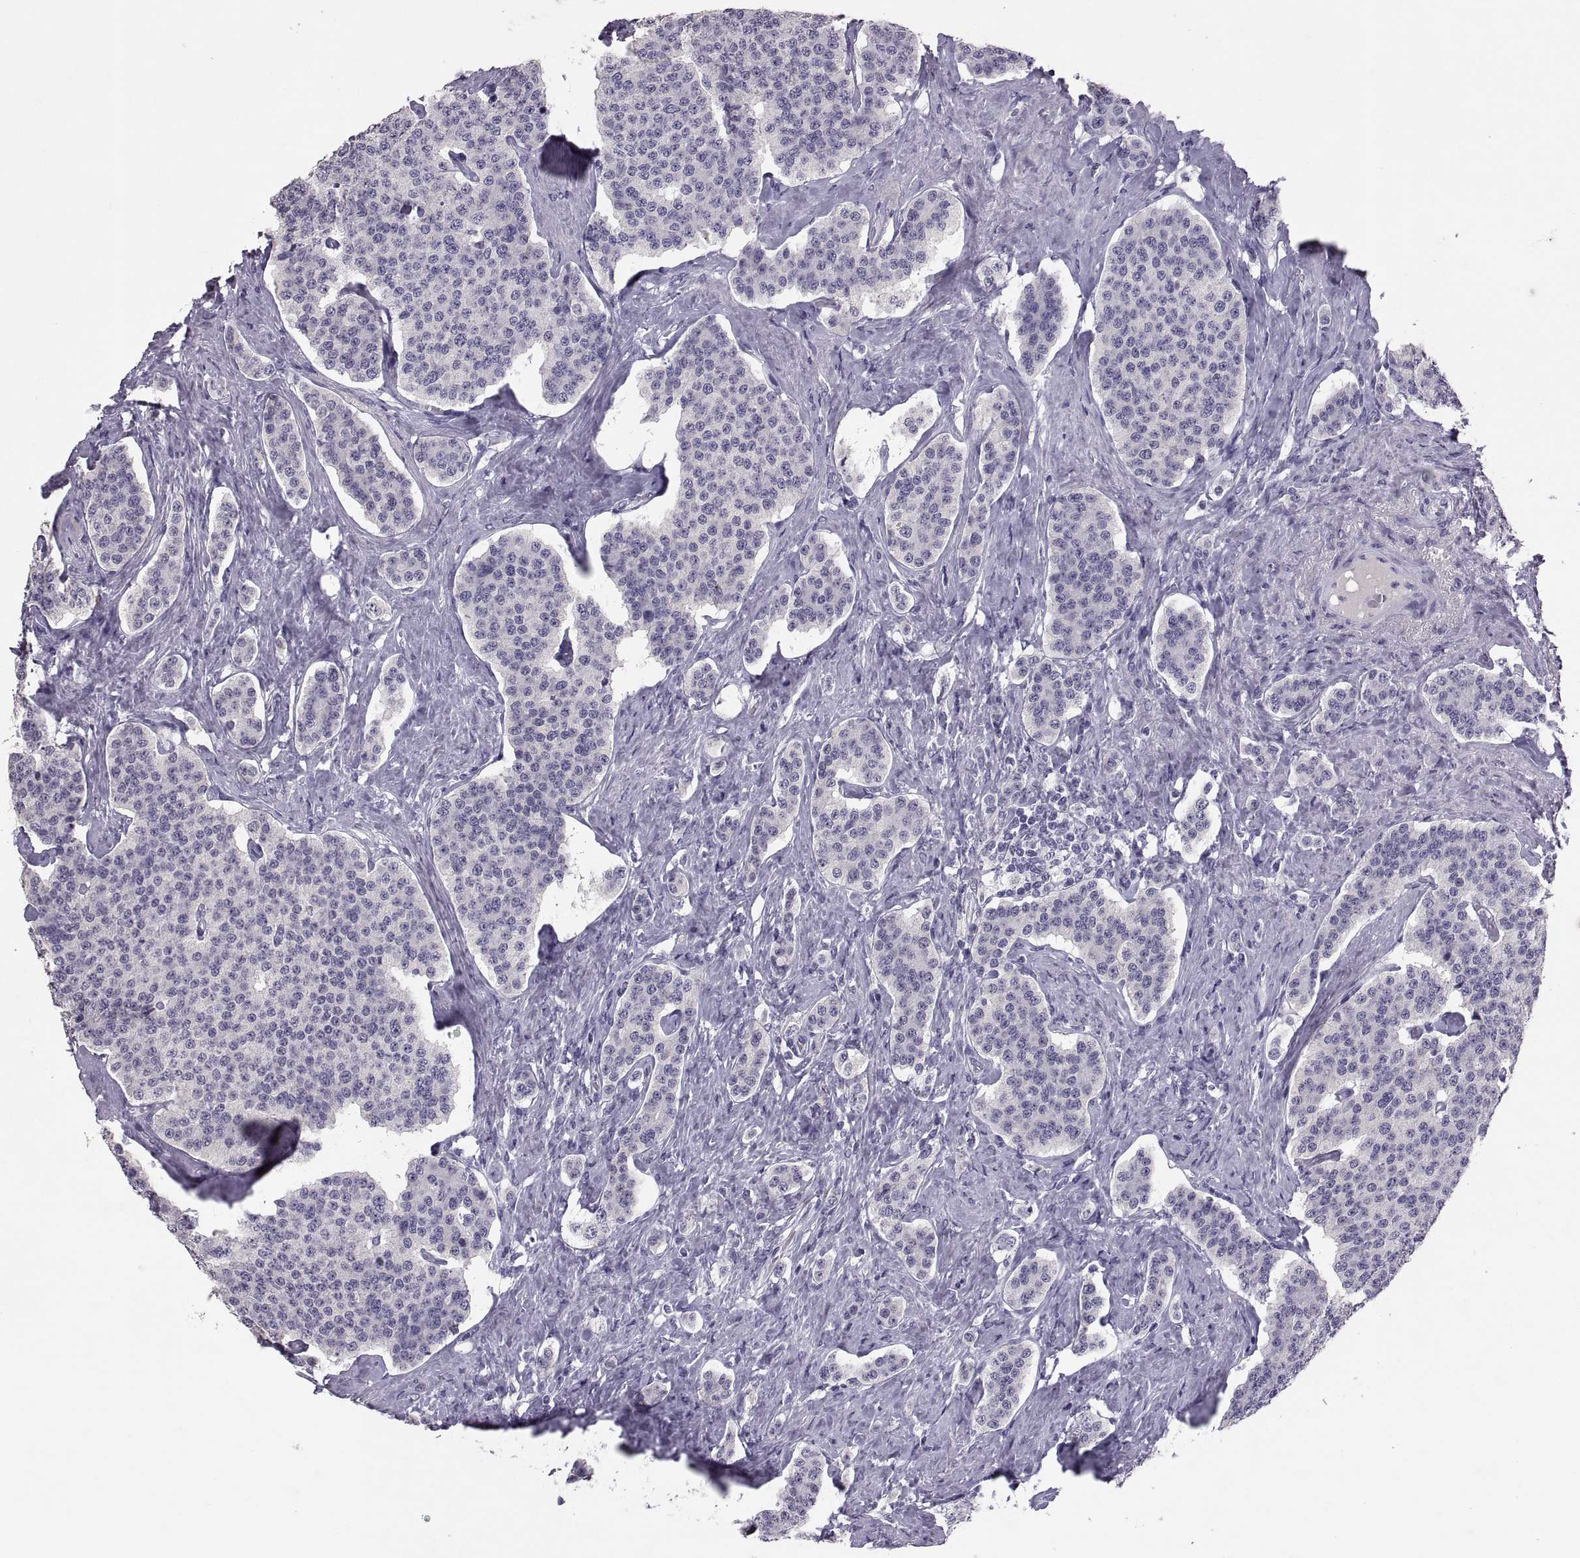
{"staining": {"intensity": "negative", "quantity": "none", "location": "none"}, "tissue": "carcinoid", "cell_type": "Tumor cells", "image_type": "cancer", "snomed": [{"axis": "morphology", "description": "Carcinoid, malignant, NOS"}, {"axis": "topography", "description": "Small intestine"}], "caption": "A photomicrograph of carcinoid (malignant) stained for a protein exhibits no brown staining in tumor cells.", "gene": "PTN", "patient": {"sex": "female", "age": 58}}